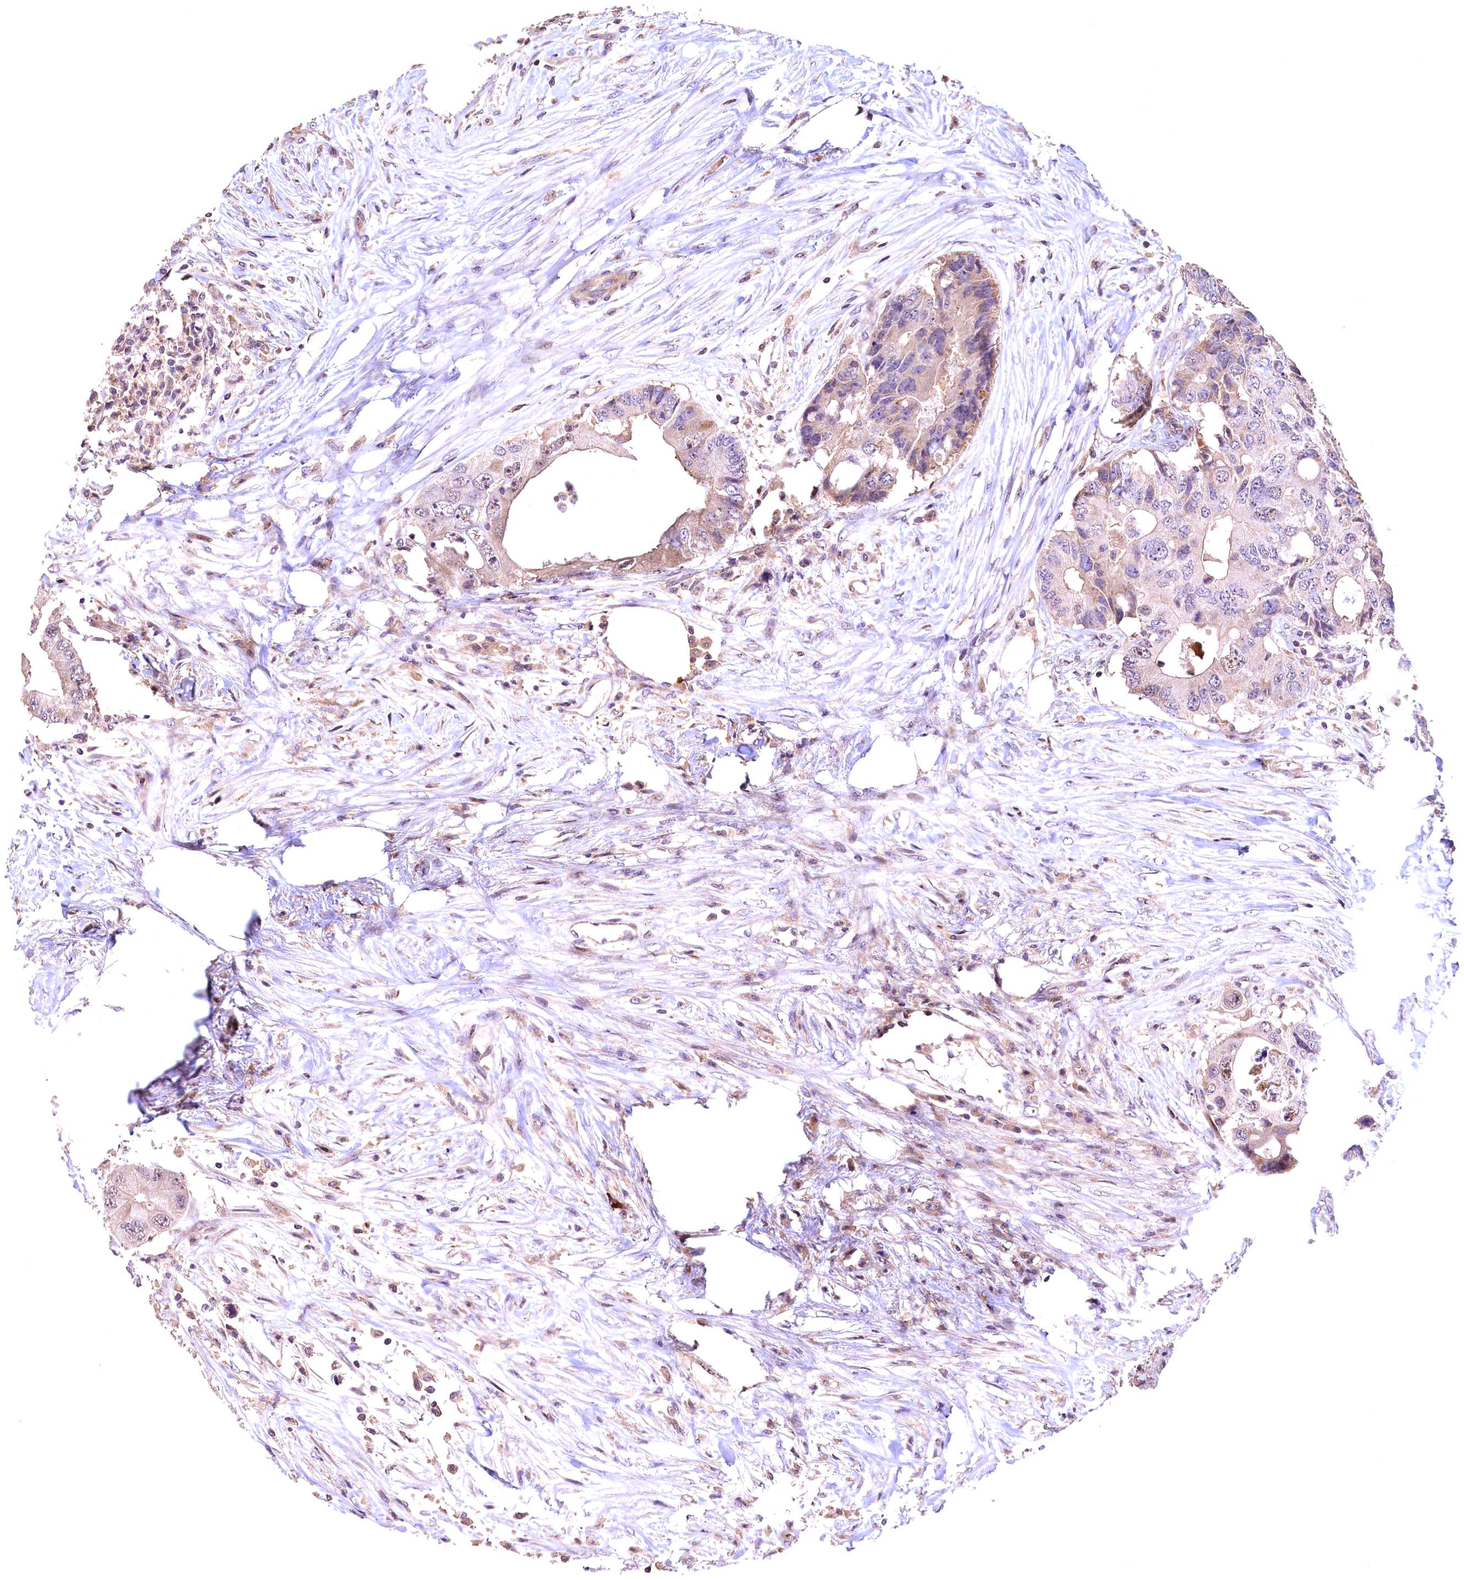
{"staining": {"intensity": "weak", "quantity": "<25%", "location": "cytoplasmic/membranous,nuclear"}, "tissue": "colorectal cancer", "cell_type": "Tumor cells", "image_type": "cancer", "snomed": [{"axis": "morphology", "description": "Adenocarcinoma, NOS"}, {"axis": "topography", "description": "Colon"}], "caption": "A high-resolution histopathology image shows immunohistochemistry (IHC) staining of colorectal cancer (adenocarcinoma), which displays no significant staining in tumor cells.", "gene": "FUZ", "patient": {"sex": "male", "age": 71}}